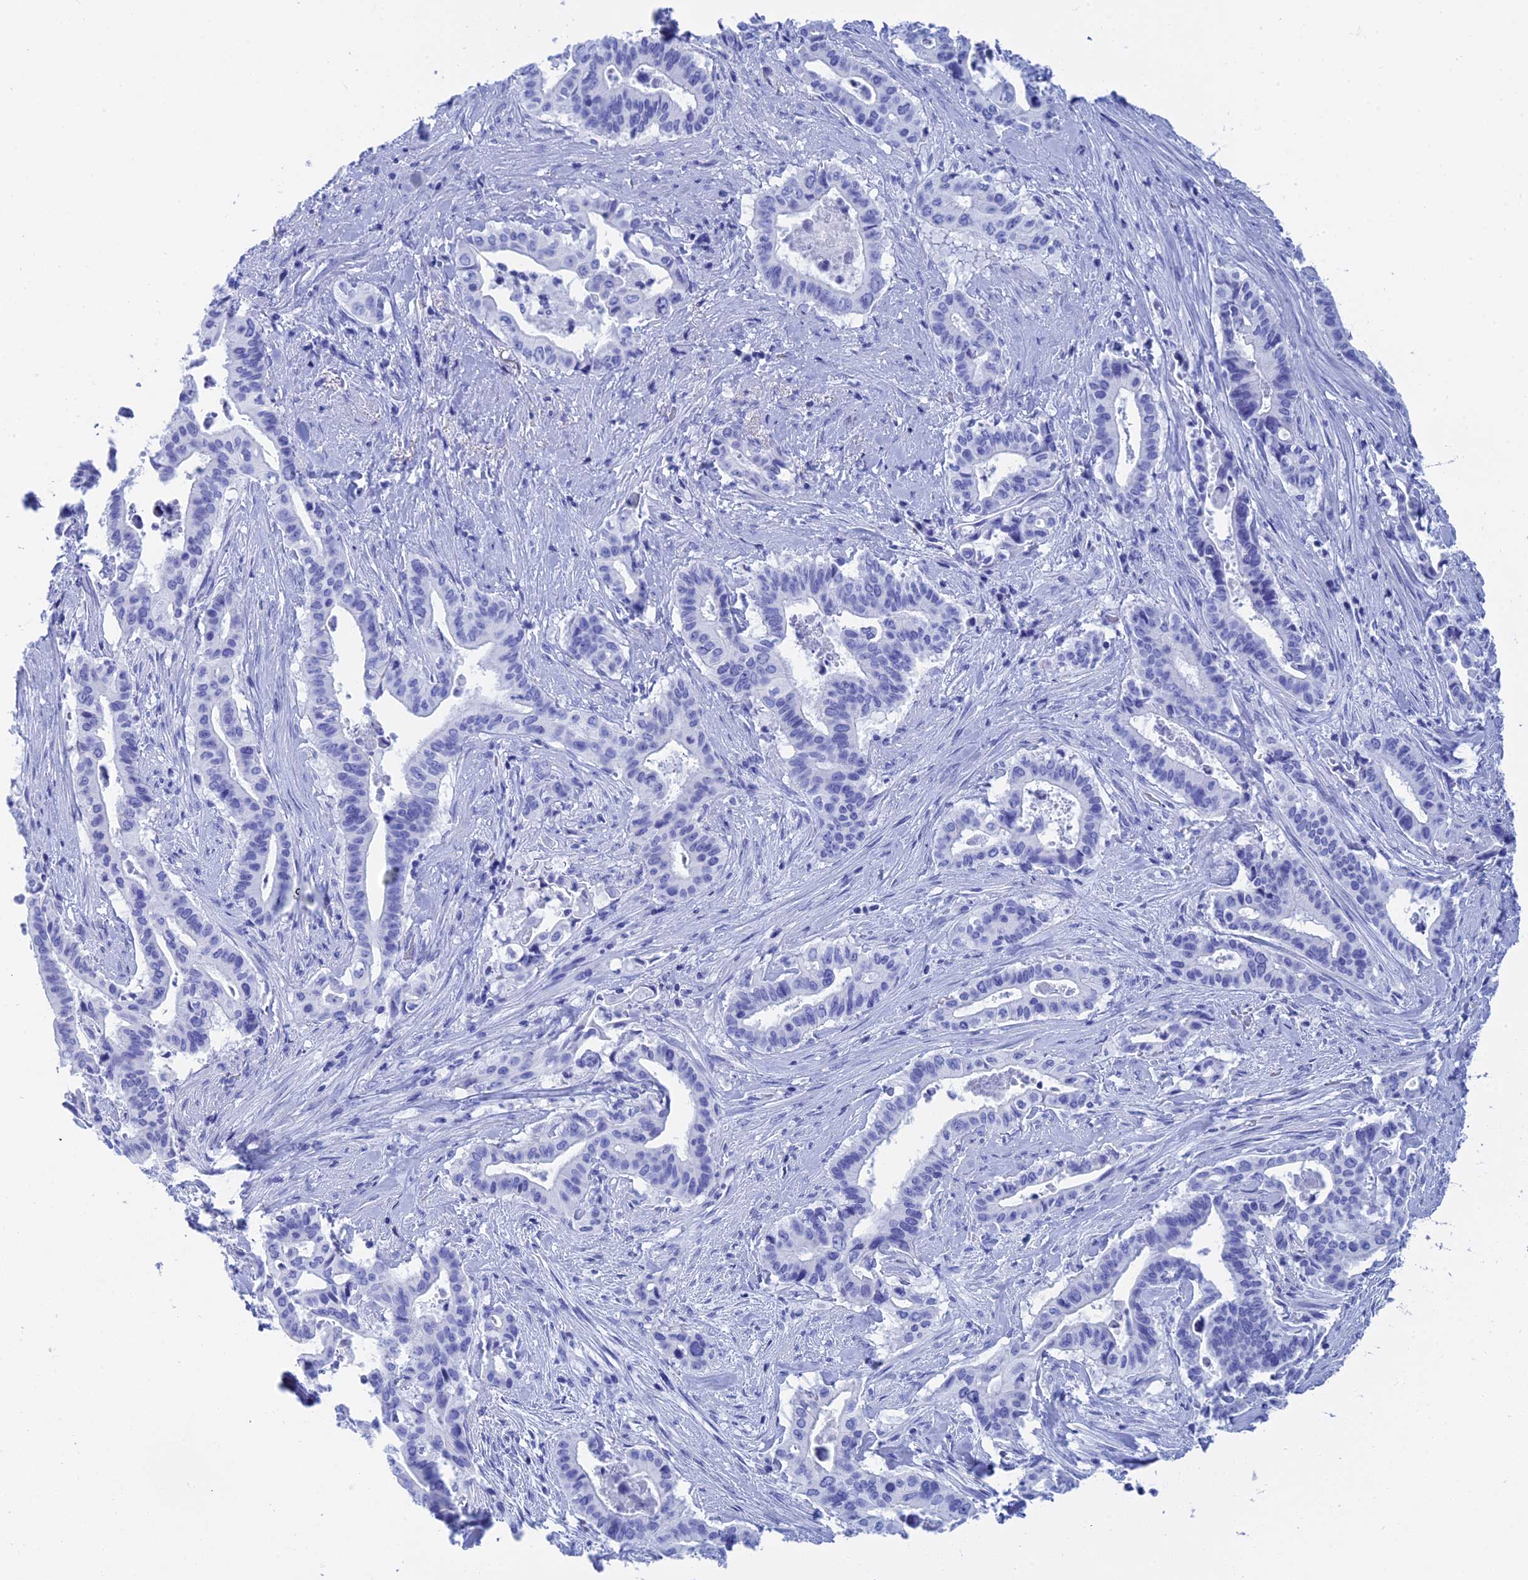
{"staining": {"intensity": "negative", "quantity": "none", "location": "none"}, "tissue": "pancreatic cancer", "cell_type": "Tumor cells", "image_type": "cancer", "snomed": [{"axis": "morphology", "description": "Adenocarcinoma, NOS"}, {"axis": "topography", "description": "Pancreas"}], "caption": "Human pancreatic cancer stained for a protein using immunohistochemistry shows no positivity in tumor cells.", "gene": "TEX101", "patient": {"sex": "female", "age": 77}}